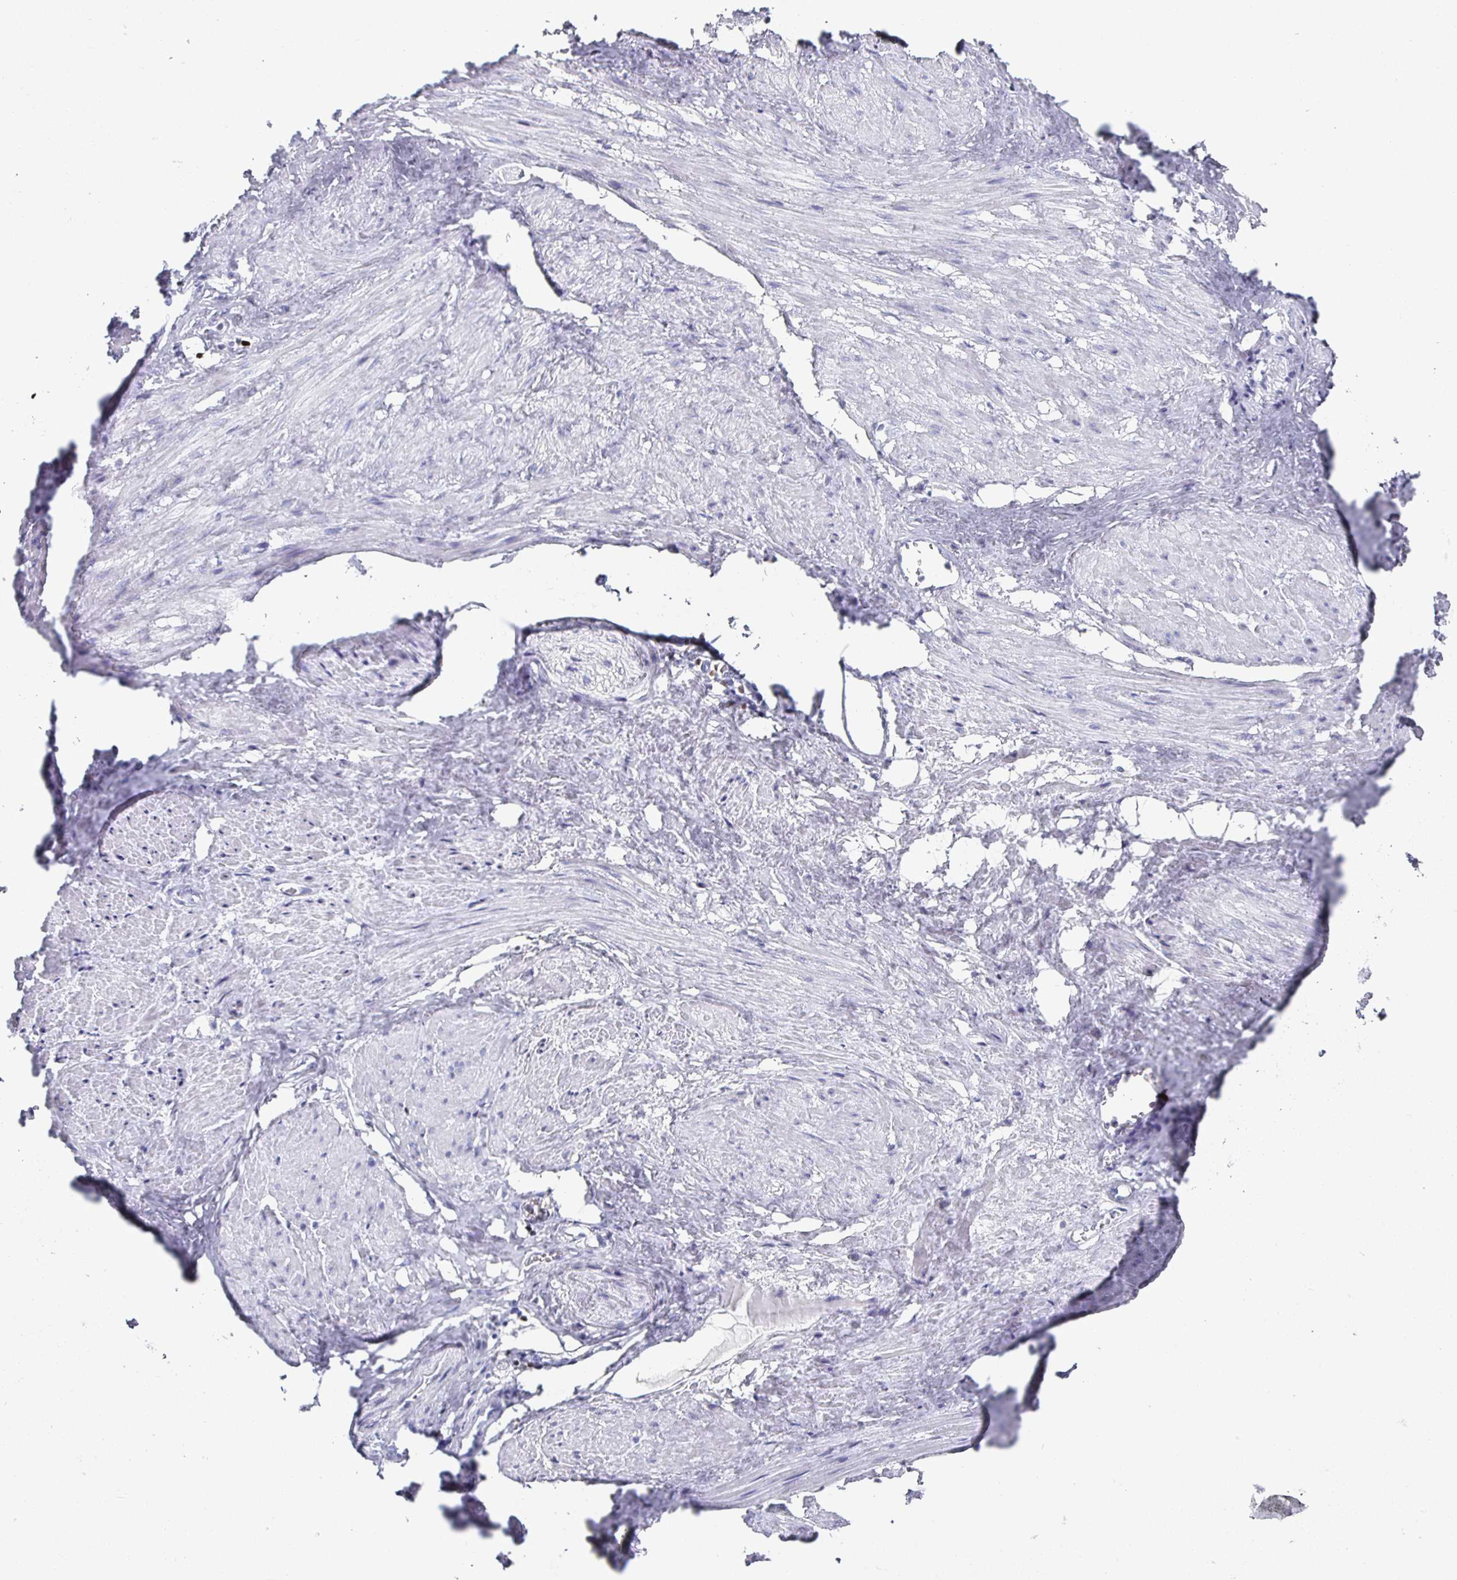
{"staining": {"intensity": "negative", "quantity": "none", "location": "none"}, "tissue": "adipose tissue", "cell_type": "Adipocytes", "image_type": "normal", "snomed": [{"axis": "morphology", "description": "Normal tissue, NOS"}, {"axis": "topography", "description": "Prostate"}, {"axis": "topography", "description": "Peripheral nerve tissue"}], "caption": "Protein analysis of benign adipose tissue exhibits no significant expression in adipocytes.", "gene": "RUNX2", "patient": {"sex": "male", "age": 55}}